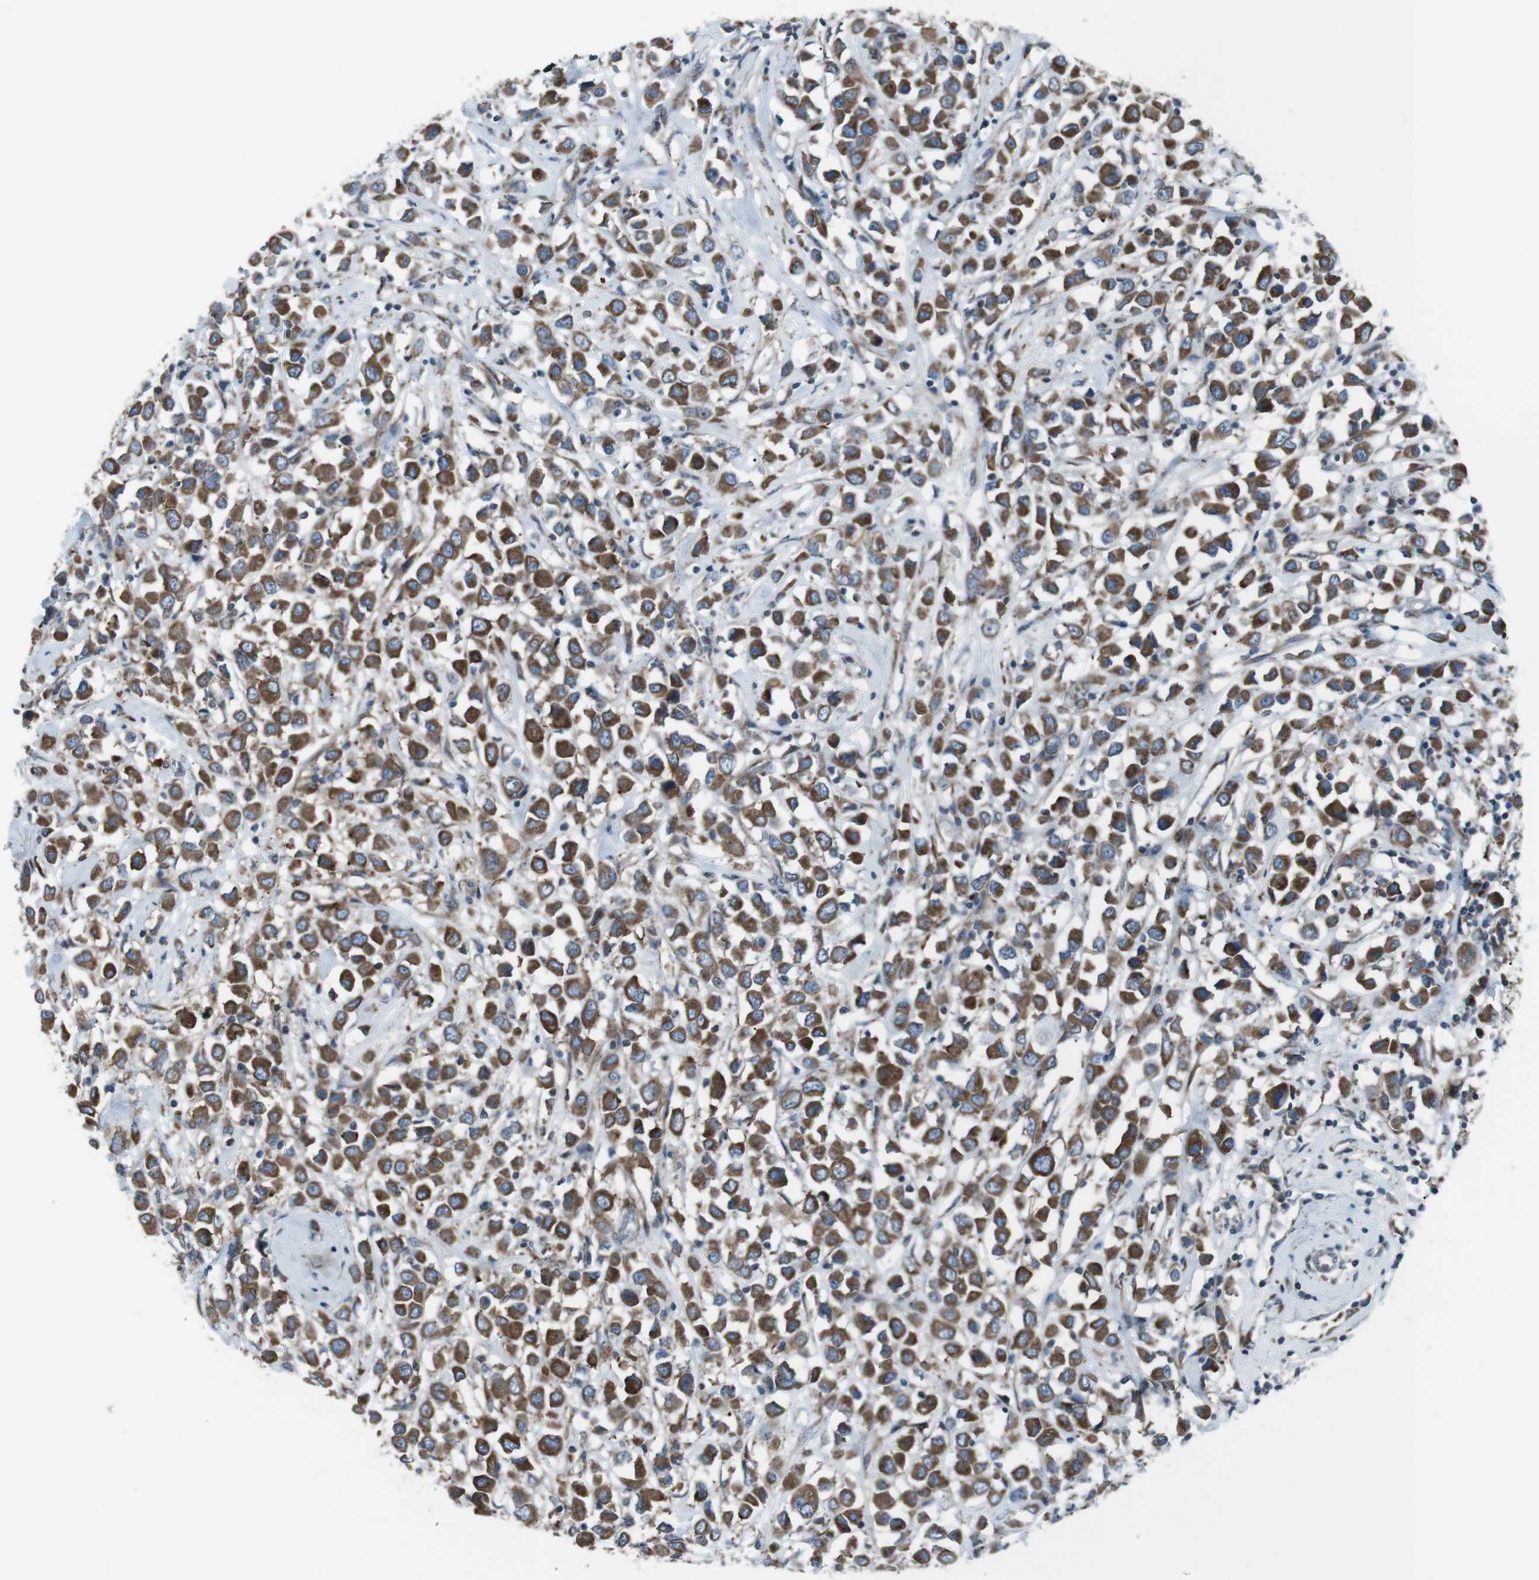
{"staining": {"intensity": "strong", "quantity": ">75%", "location": "cytoplasmic/membranous"}, "tissue": "breast cancer", "cell_type": "Tumor cells", "image_type": "cancer", "snomed": [{"axis": "morphology", "description": "Duct carcinoma"}, {"axis": "topography", "description": "Breast"}], "caption": "Protein staining shows strong cytoplasmic/membranous positivity in about >75% of tumor cells in intraductal carcinoma (breast).", "gene": "LNPK", "patient": {"sex": "female", "age": 61}}